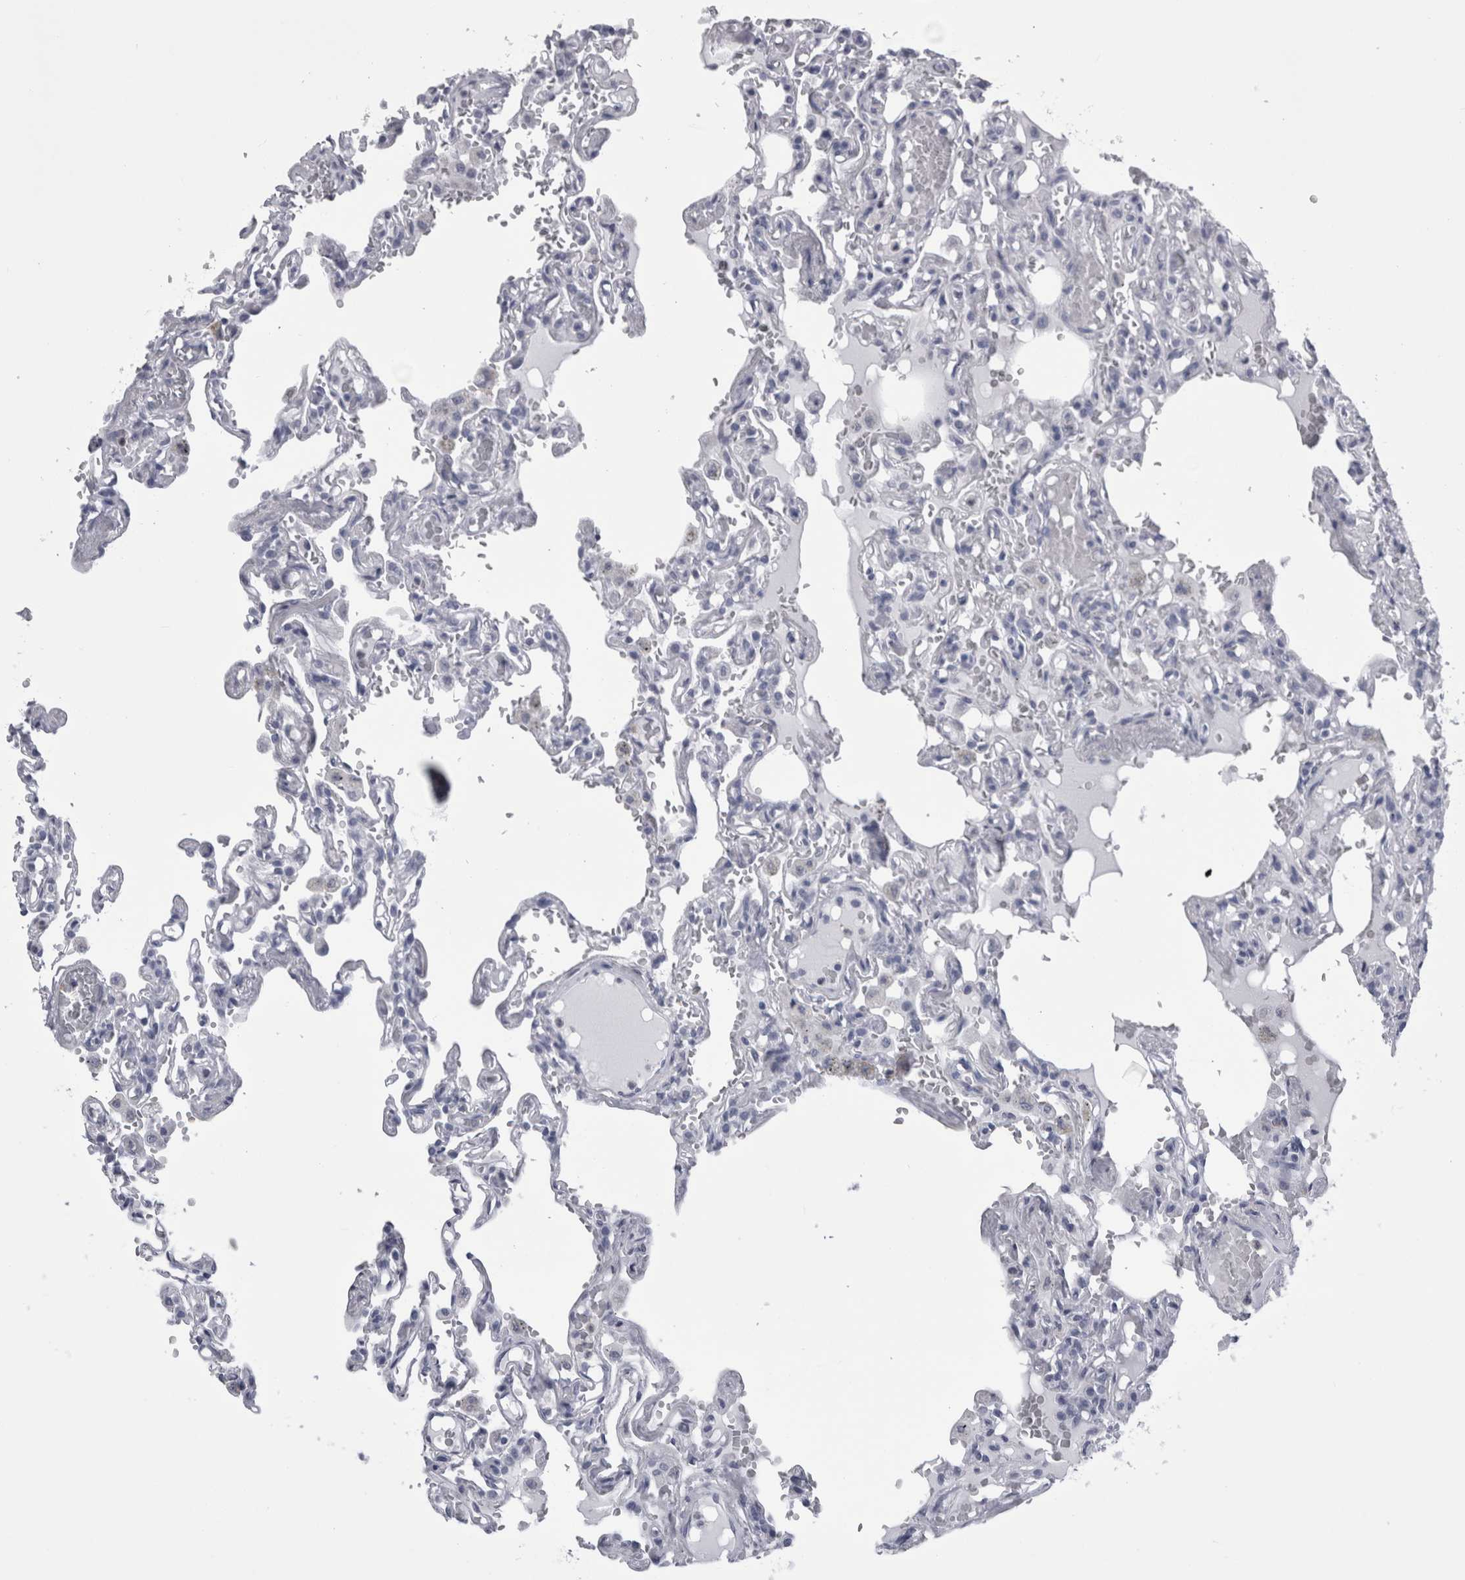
{"staining": {"intensity": "negative", "quantity": "none", "location": "none"}, "tissue": "lung", "cell_type": "Alveolar cells", "image_type": "normal", "snomed": [{"axis": "morphology", "description": "Normal tissue, NOS"}, {"axis": "topography", "description": "Lung"}], "caption": "Immunohistochemistry (IHC) image of unremarkable lung: human lung stained with DAB displays no significant protein staining in alveolar cells. Brightfield microscopy of immunohistochemistry stained with DAB (3,3'-diaminobenzidine) (brown) and hematoxylin (blue), captured at high magnification.", "gene": "ALDH8A1", "patient": {"sex": "male", "age": 21}}